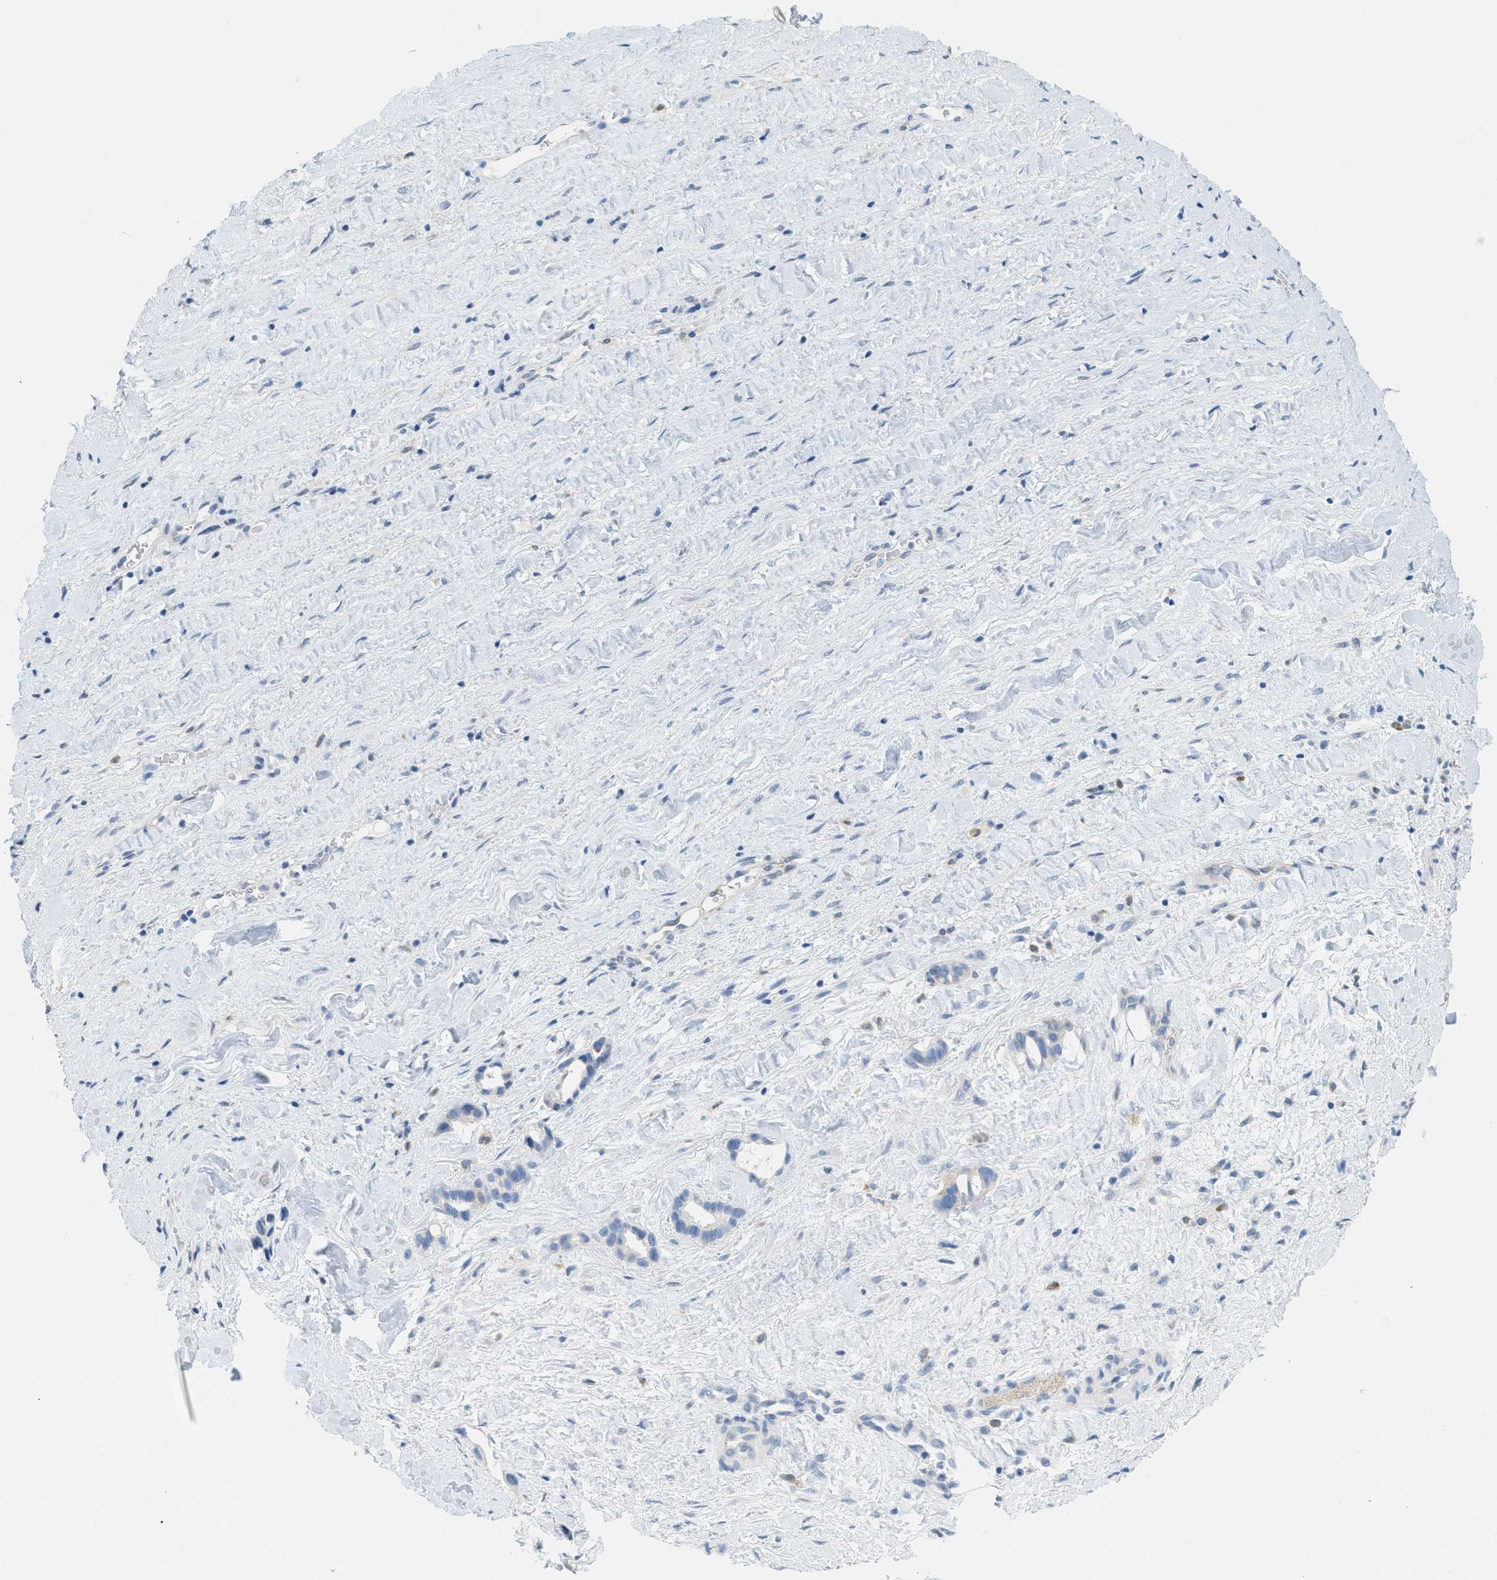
{"staining": {"intensity": "negative", "quantity": "none", "location": "none"}, "tissue": "liver cancer", "cell_type": "Tumor cells", "image_type": "cancer", "snomed": [{"axis": "morphology", "description": "Cholangiocarcinoma"}, {"axis": "topography", "description": "Liver"}], "caption": "The micrograph exhibits no significant positivity in tumor cells of liver cholangiocarcinoma. (DAB (3,3'-diaminobenzidine) immunohistochemistry (IHC) with hematoxylin counter stain).", "gene": "TEX264", "patient": {"sex": "female", "age": 65}}